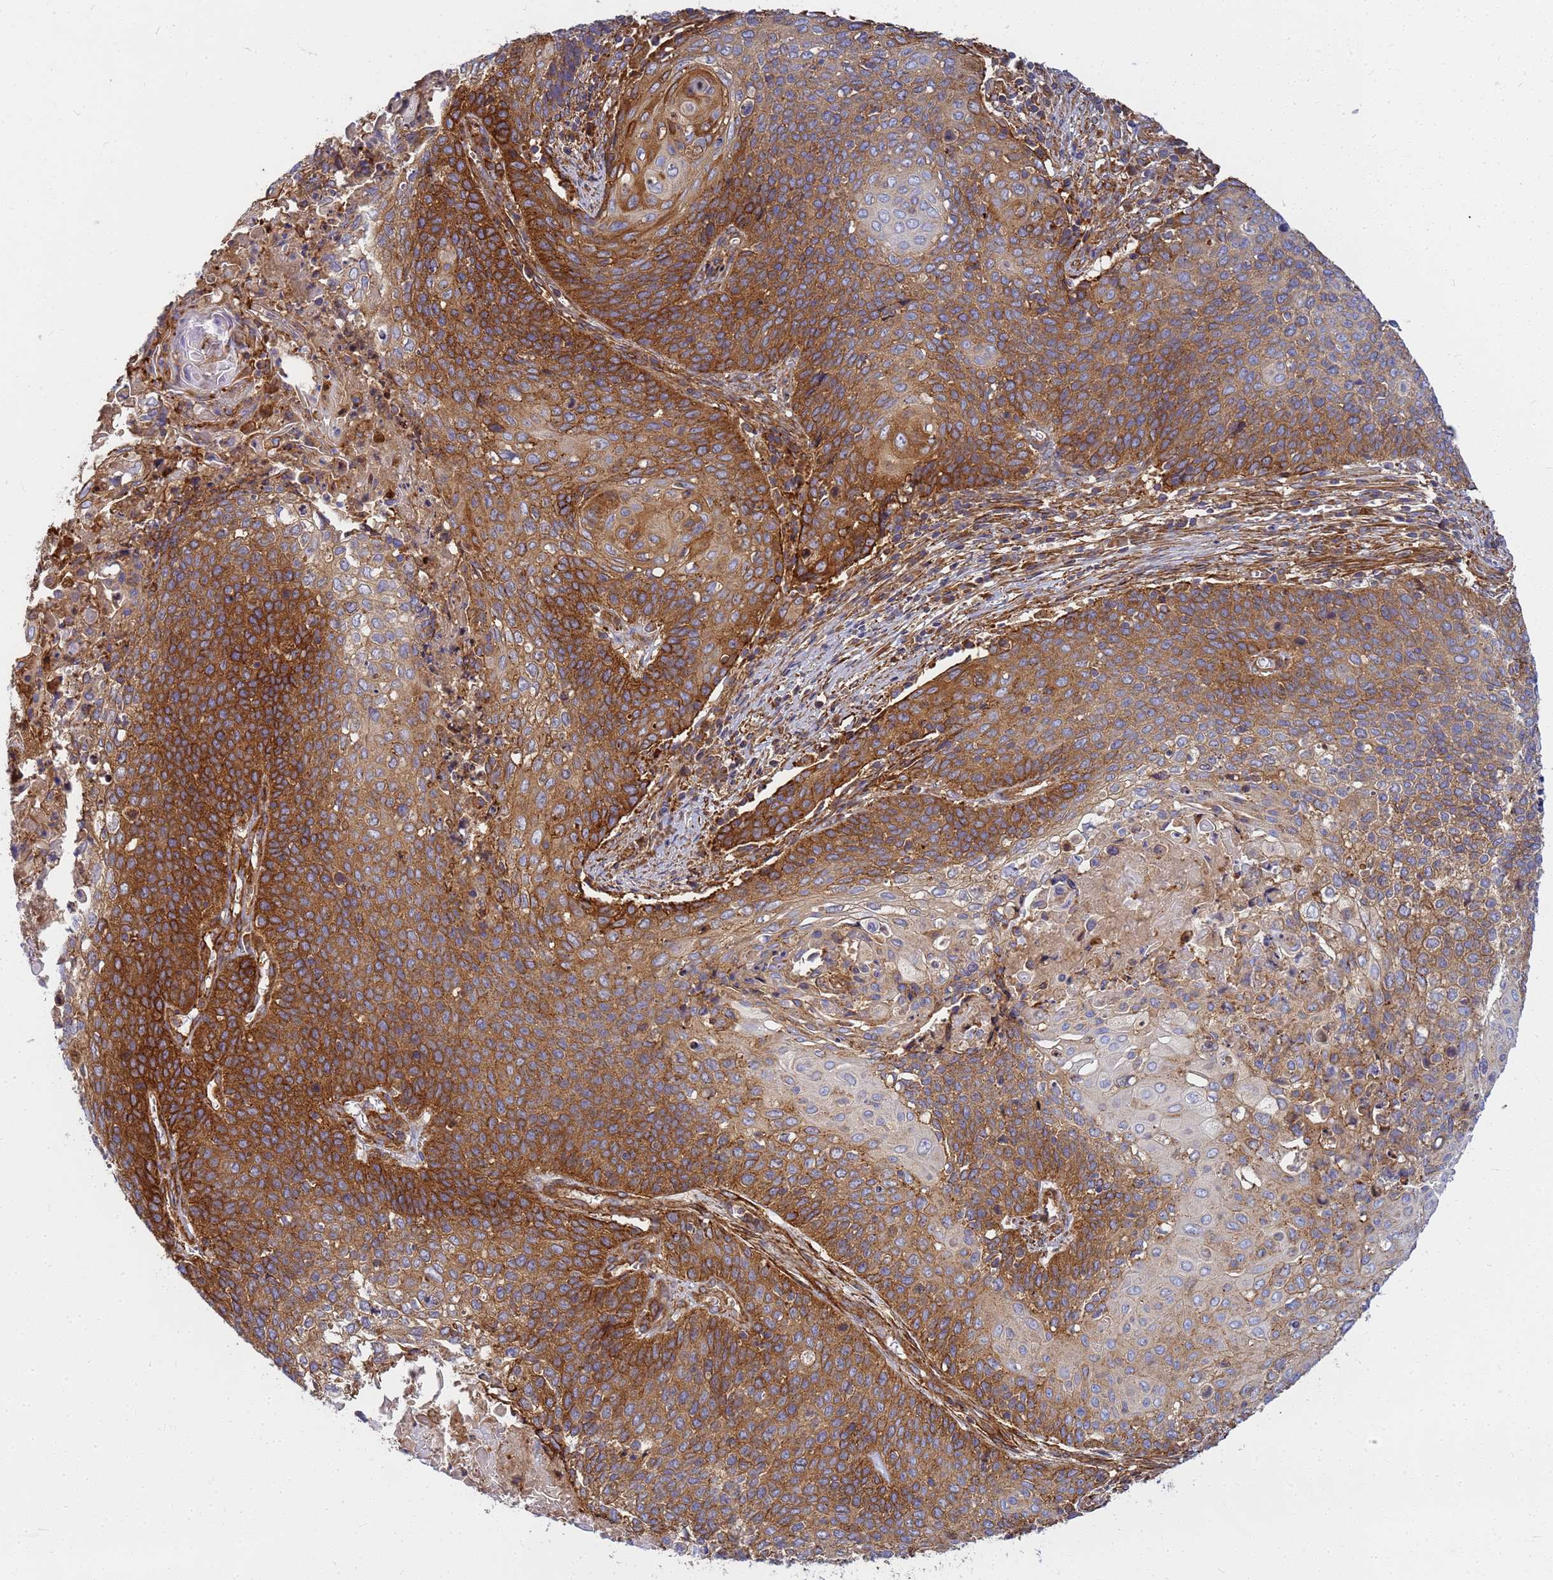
{"staining": {"intensity": "strong", "quantity": "25%-75%", "location": "cytoplasmic/membranous"}, "tissue": "cervical cancer", "cell_type": "Tumor cells", "image_type": "cancer", "snomed": [{"axis": "morphology", "description": "Squamous cell carcinoma, NOS"}, {"axis": "topography", "description": "Cervix"}], "caption": "Immunohistochemistry (IHC) (DAB (3,3'-diaminobenzidine)) staining of cervical cancer shows strong cytoplasmic/membranous protein staining in about 25%-75% of tumor cells.", "gene": "C2CD5", "patient": {"sex": "female", "age": 39}}